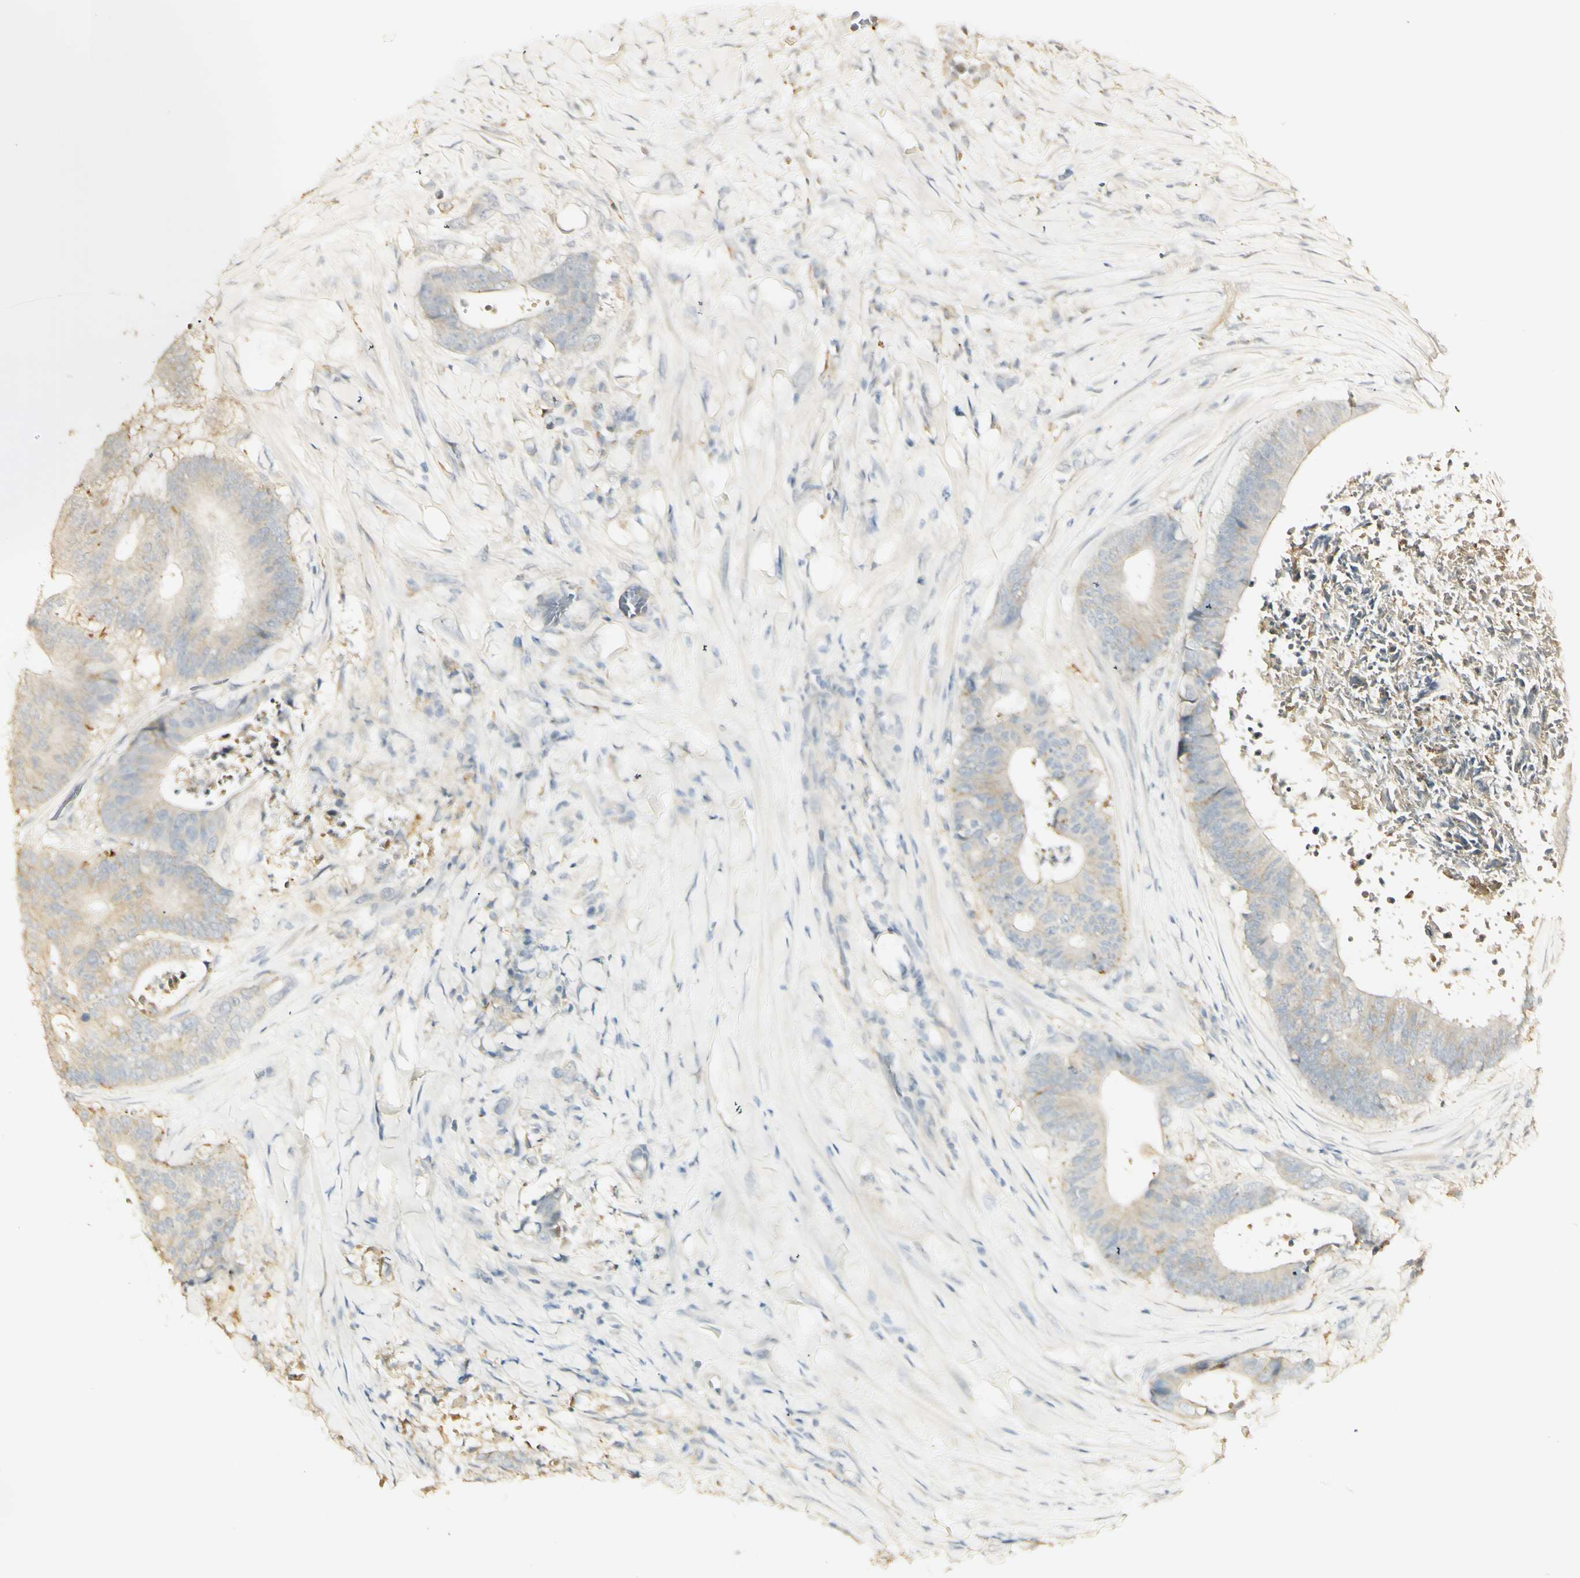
{"staining": {"intensity": "weak", "quantity": ">75%", "location": "cytoplasmic/membranous"}, "tissue": "colorectal cancer", "cell_type": "Tumor cells", "image_type": "cancer", "snomed": [{"axis": "morphology", "description": "Adenocarcinoma, NOS"}, {"axis": "topography", "description": "Rectum"}], "caption": "Weak cytoplasmic/membranous staining is present in approximately >75% of tumor cells in adenocarcinoma (colorectal).", "gene": "FCGRT", "patient": {"sex": "male", "age": 72}}